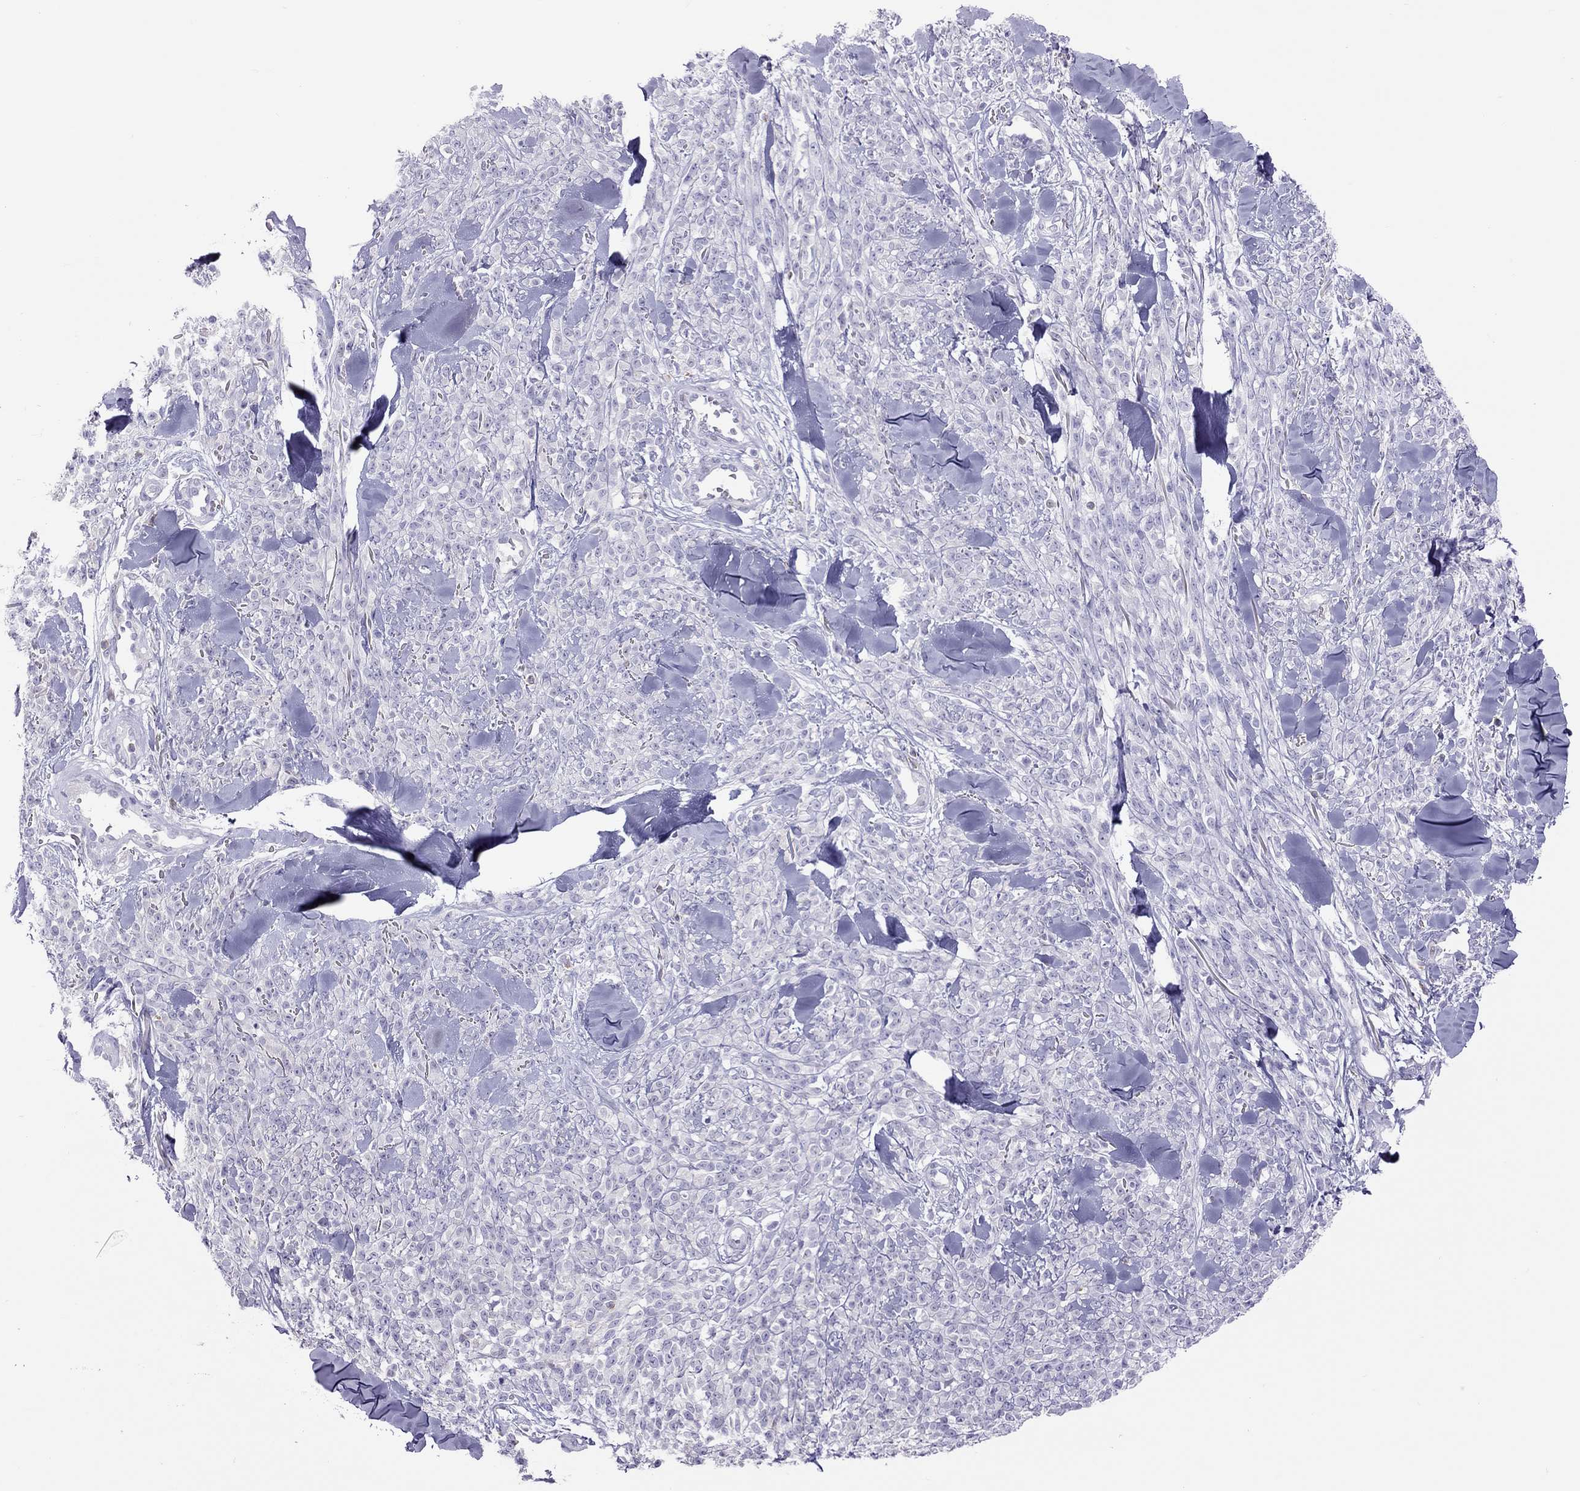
{"staining": {"intensity": "negative", "quantity": "none", "location": "none"}, "tissue": "melanoma", "cell_type": "Tumor cells", "image_type": "cancer", "snomed": [{"axis": "morphology", "description": "Malignant melanoma, NOS"}, {"axis": "topography", "description": "Skin"}, {"axis": "topography", "description": "Skin of trunk"}], "caption": "DAB immunohistochemical staining of human malignant melanoma displays no significant positivity in tumor cells. The staining is performed using DAB (3,3'-diaminobenzidine) brown chromogen with nuclei counter-stained in using hematoxylin.", "gene": "STAG3", "patient": {"sex": "male", "age": 74}}